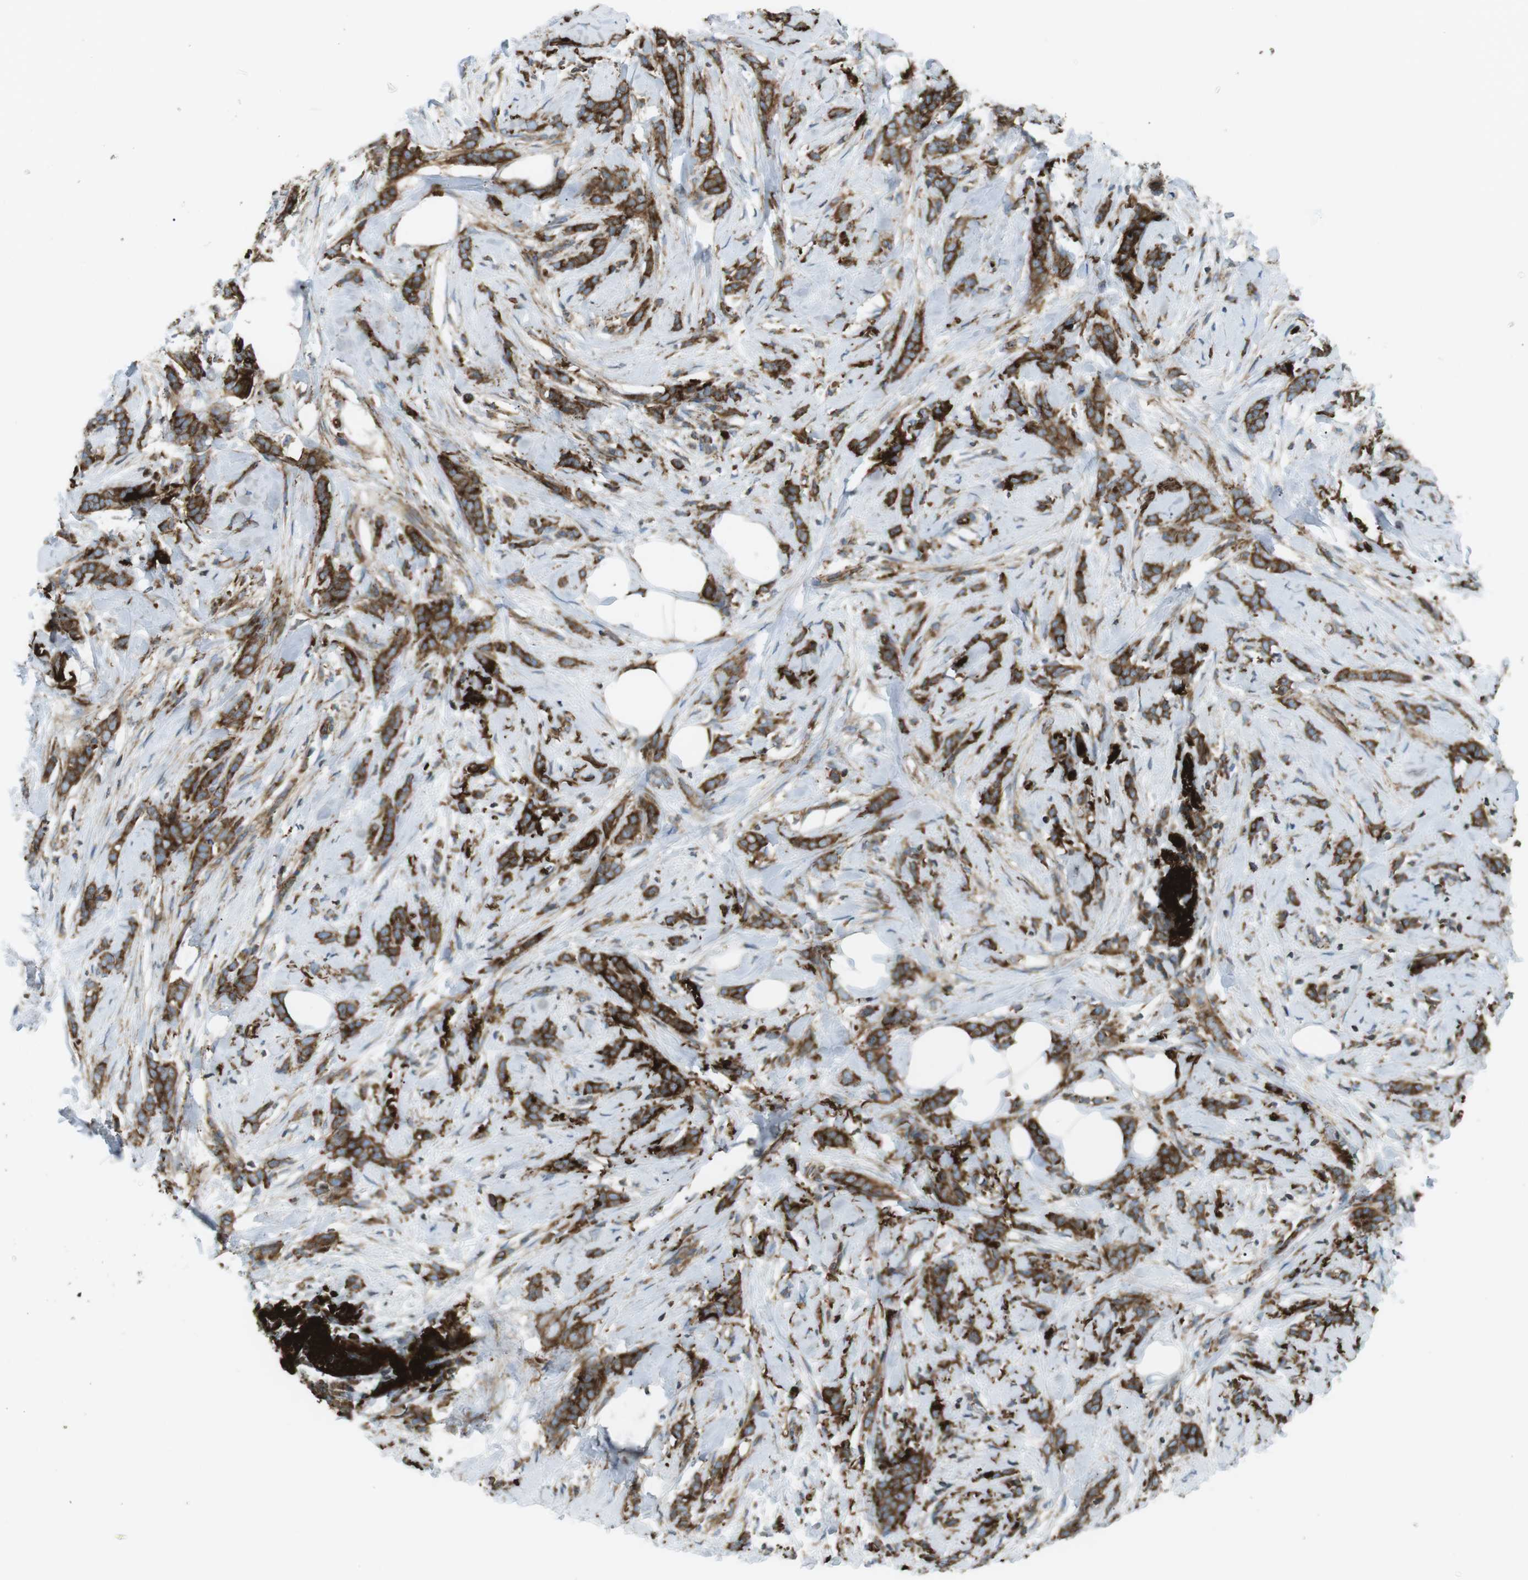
{"staining": {"intensity": "strong", "quantity": ">75%", "location": "cytoplasmic/membranous"}, "tissue": "breast cancer", "cell_type": "Tumor cells", "image_type": "cancer", "snomed": [{"axis": "morphology", "description": "Lobular carcinoma, in situ"}, {"axis": "morphology", "description": "Lobular carcinoma"}, {"axis": "topography", "description": "Breast"}], "caption": "Immunohistochemistry (IHC) (DAB (3,3'-diaminobenzidine)) staining of breast cancer reveals strong cytoplasmic/membranous protein expression in approximately >75% of tumor cells.", "gene": "FLII", "patient": {"sex": "female", "age": 41}}